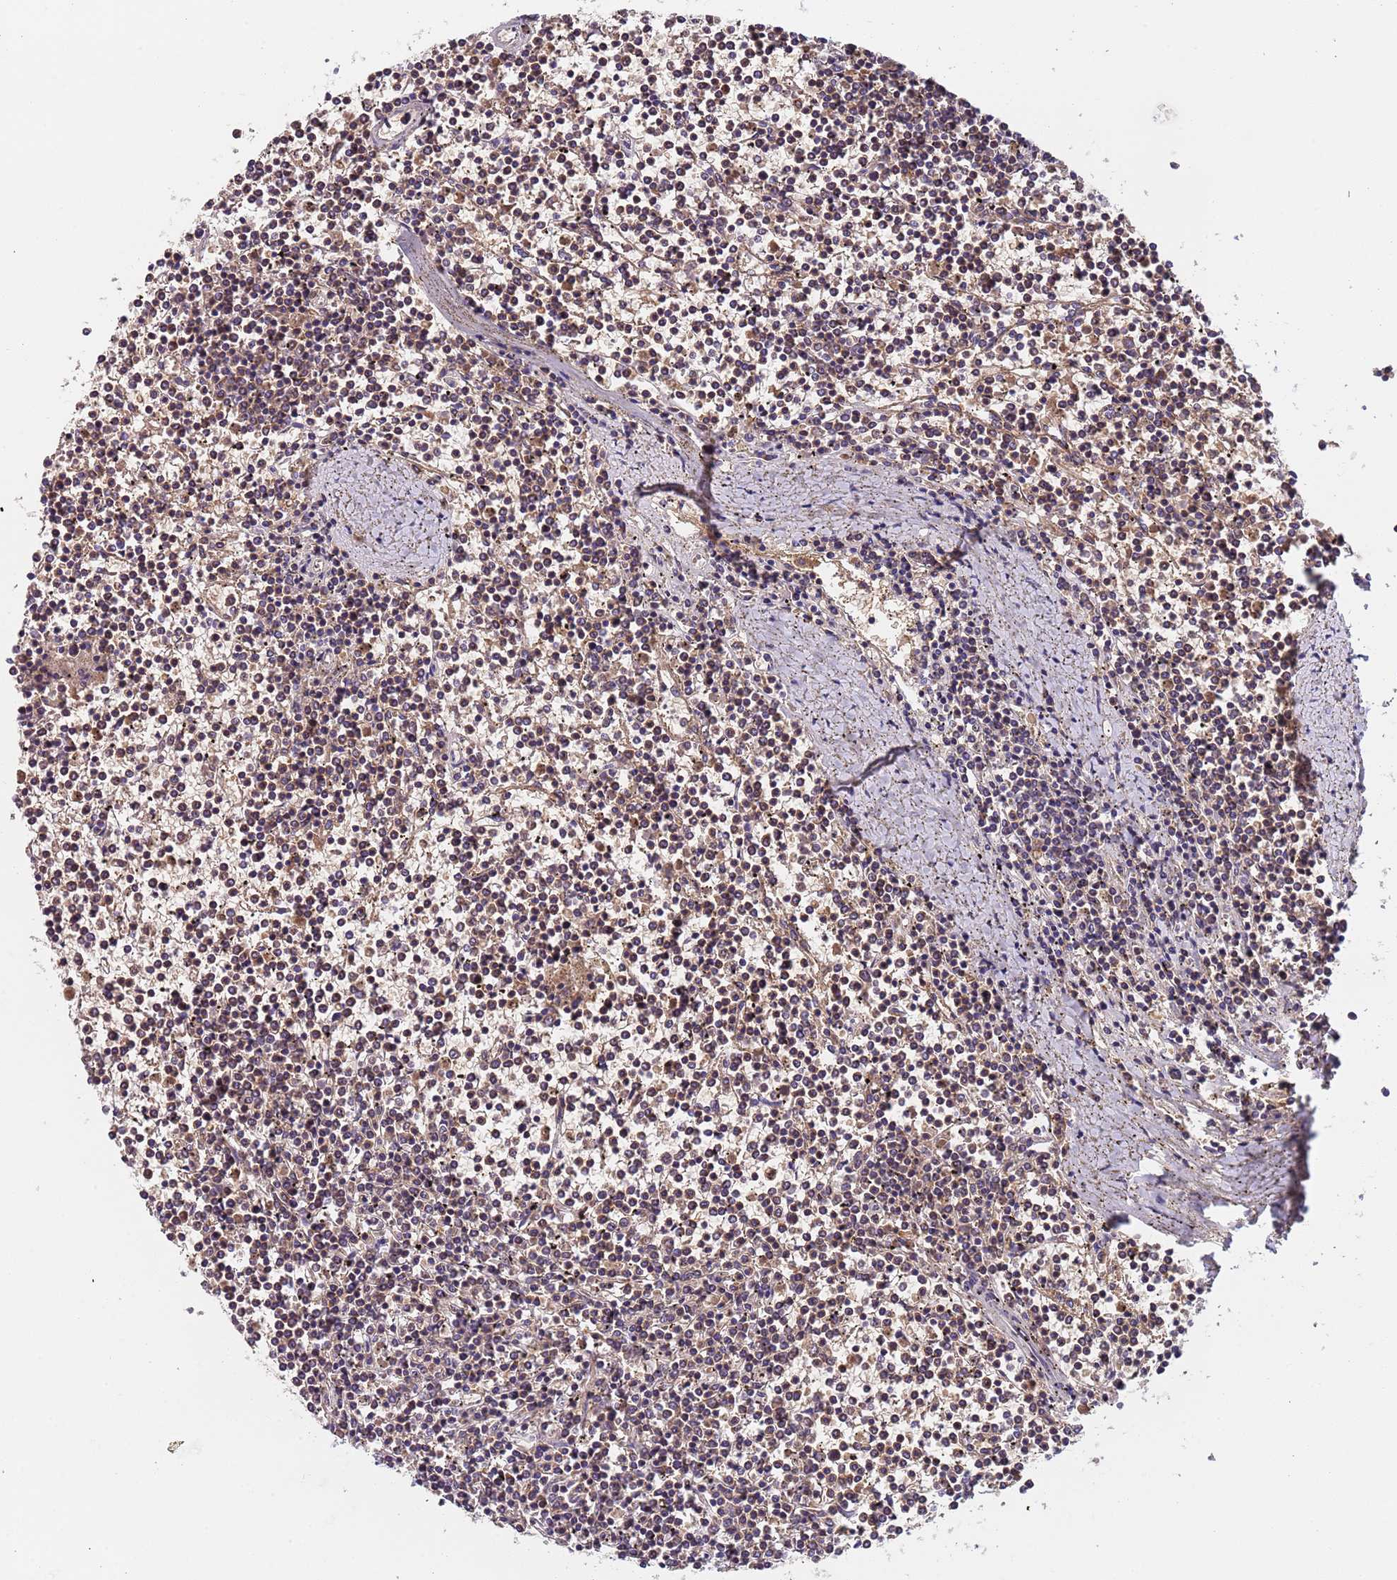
{"staining": {"intensity": "weak", "quantity": "<25%", "location": "cytoplasmic/membranous"}, "tissue": "lymphoma", "cell_type": "Tumor cells", "image_type": "cancer", "snomed": [{"axis": "morphology", "description": "Malignant lymphoma, non-Hodgkin's type, Low grade"}, {"axis": "topography", "description": "Spleen"}], "caption": "Tumor cells are negative for protein expression in human lymphoma.", "gene": "TMEM126A", "patient": {"sex": "female", "age": 19}}